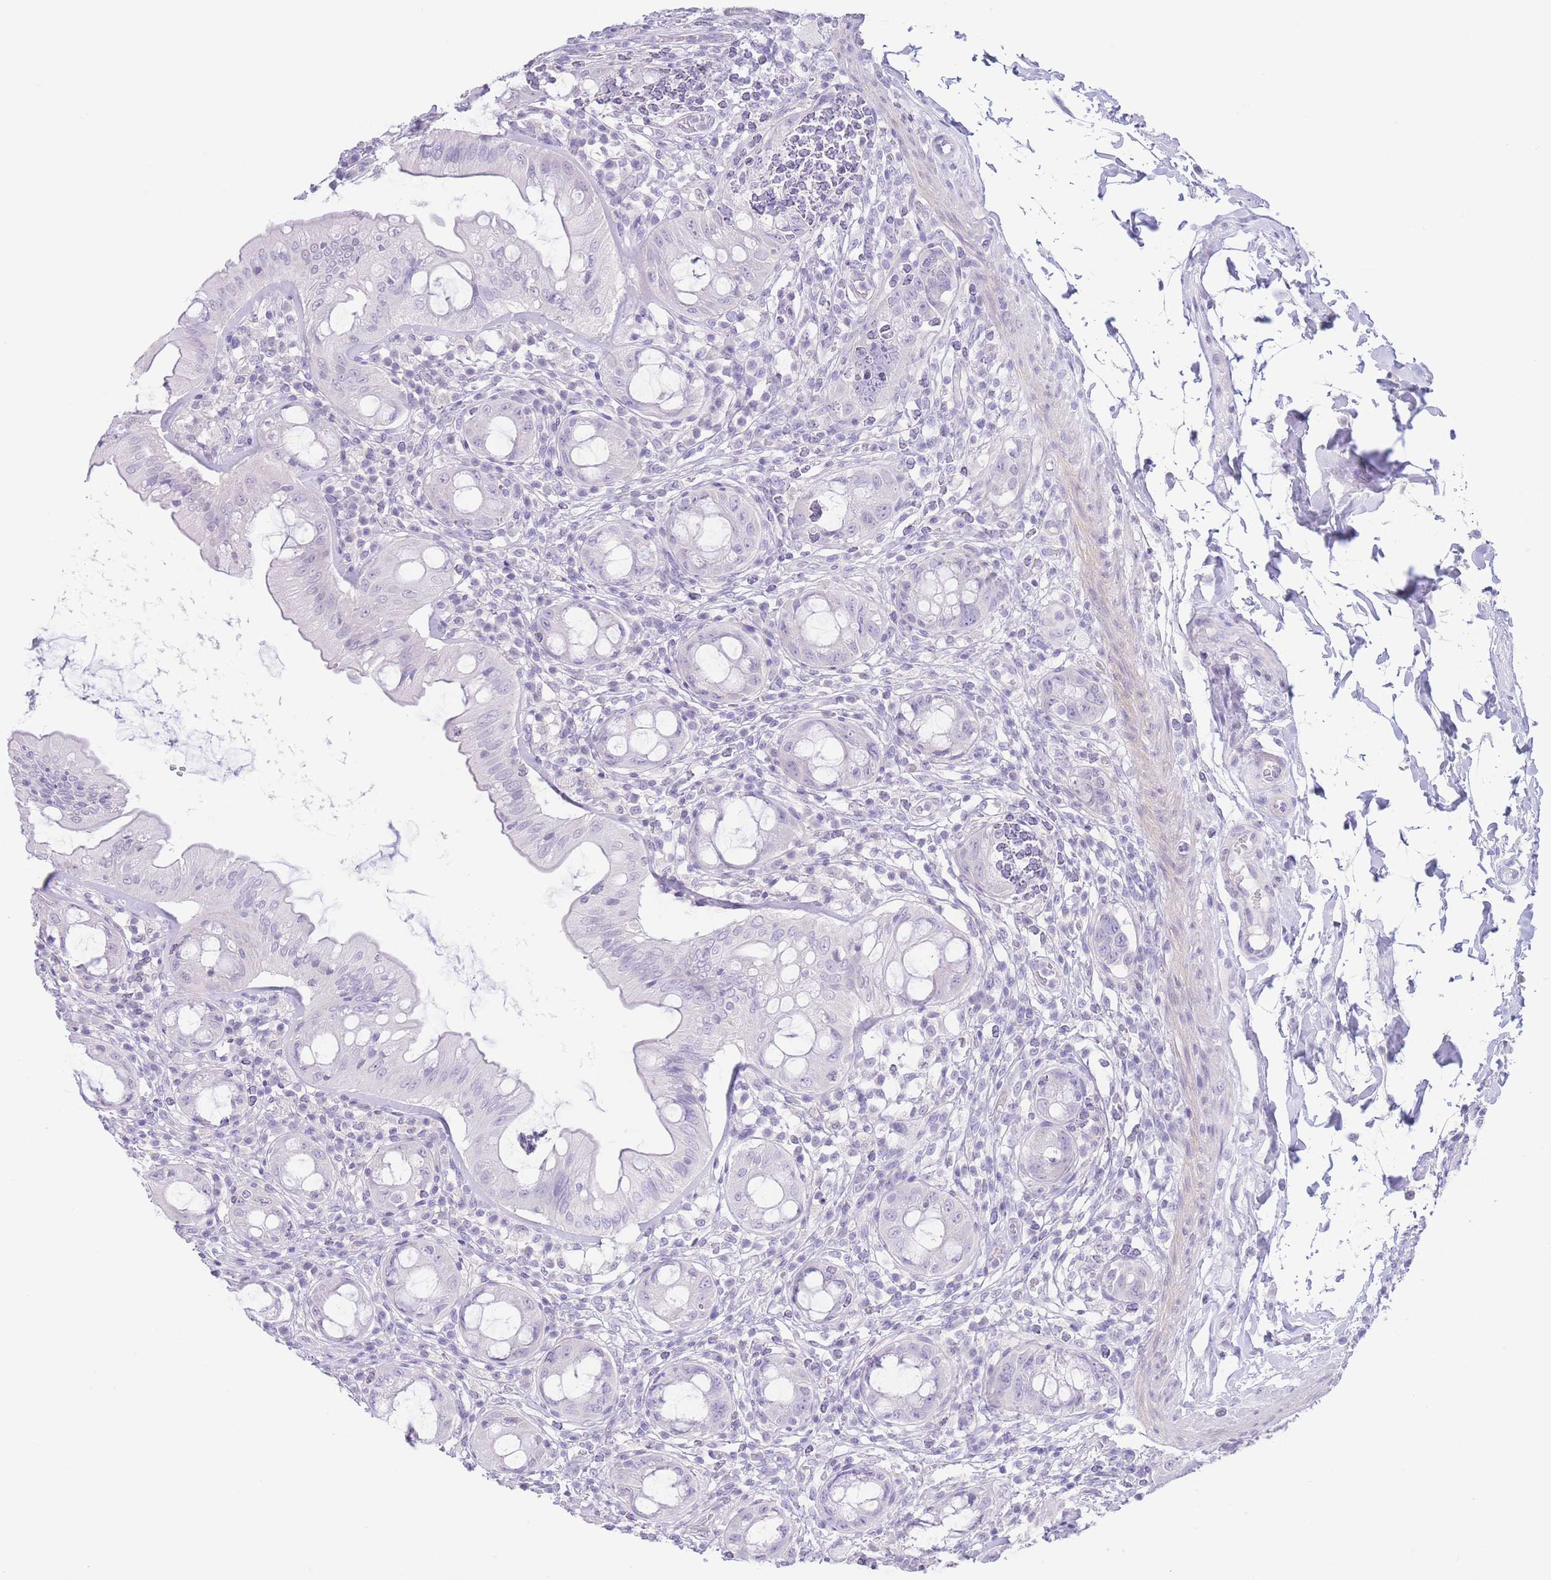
{"staining": {"intensity": "negative", "quantity": "none", "location": "none"}, "tissue": "rectum", "cell_type": "Glandular cells", "image_type": "normal", "snomed": [{"axis": "morphology", "description": "Normal tissue, NOS"}, {"axis": "topography", "description": "Rectum"}], "caption": "Protein analysis of normal rectum demonstrates no significant positivity in glandular cells. (IHC, brightfield microscopy, high magnification).", "gene": "PKLR", "patient": {"sex": "female", "age": 57}}